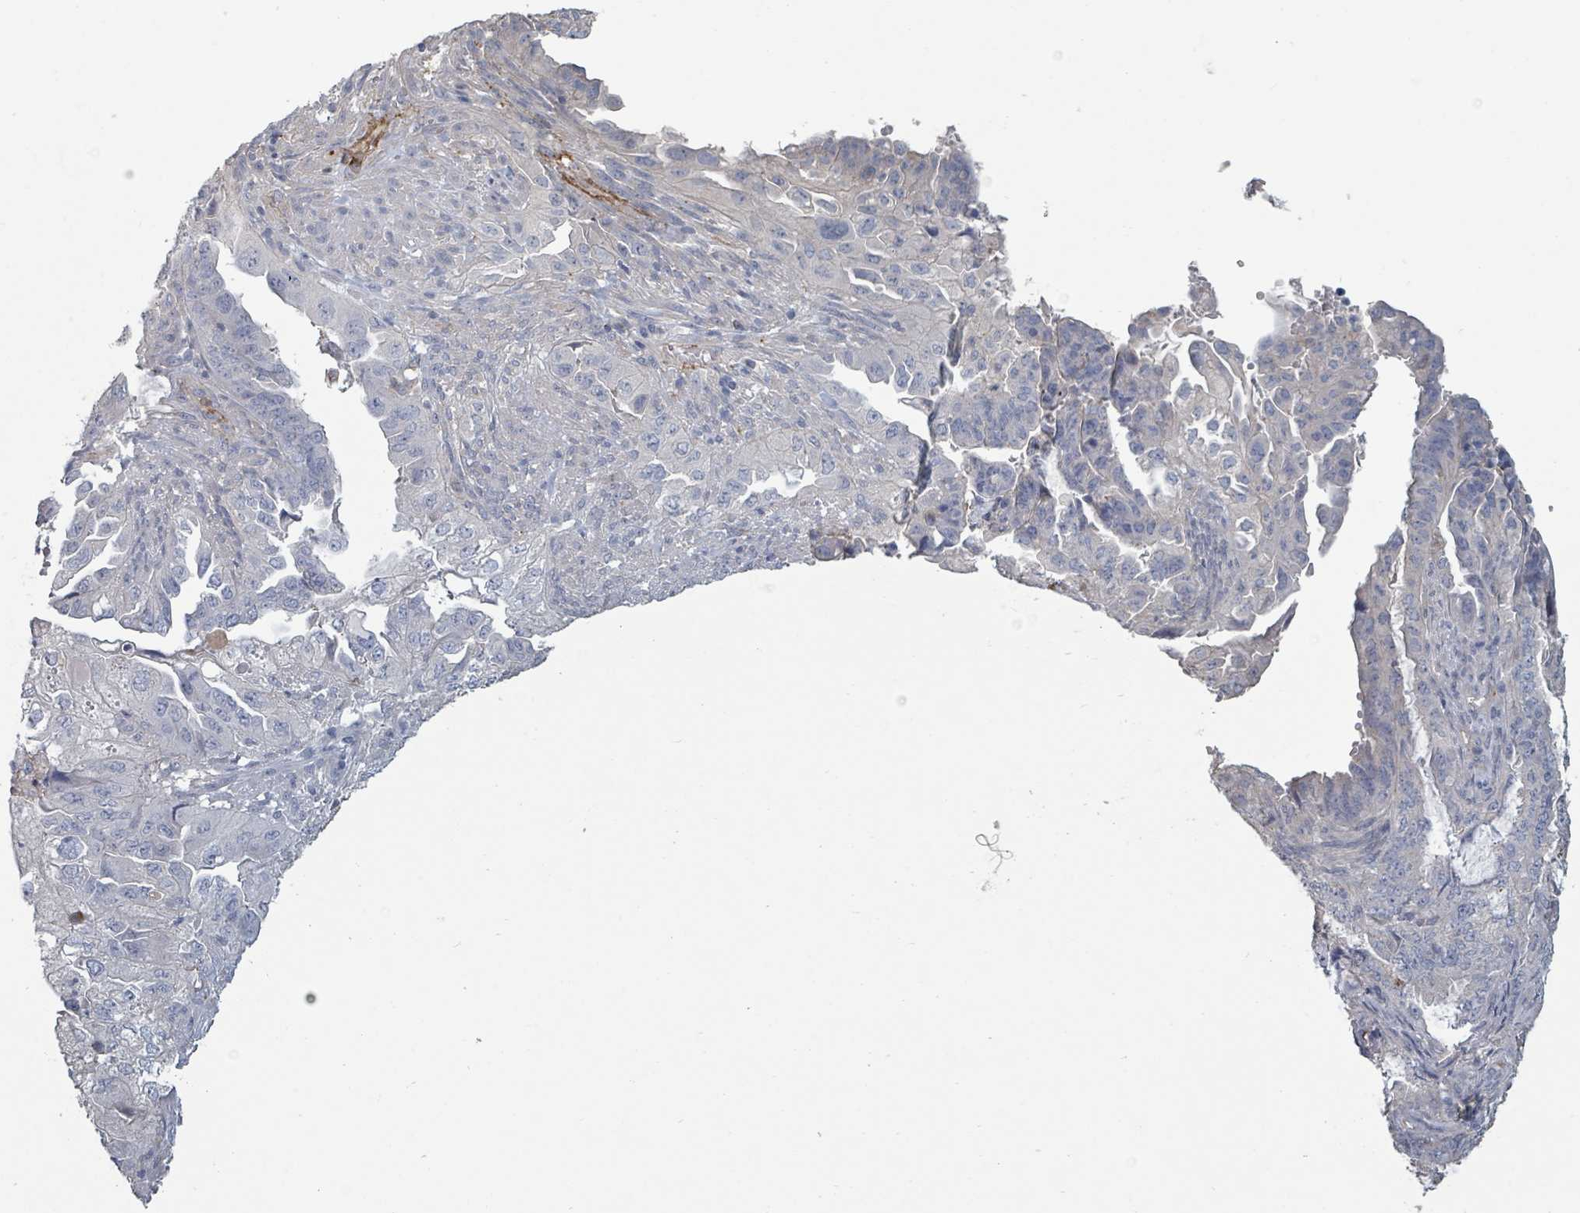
{"staining": {"intensity": "negative", "quantity": "none", "location": "none"}, "tissue": "endometrial cancer", "cell_type": "Tumor cells", "image_type": "cancer", "snomed": [{"axis": "morphology", "description": "Adenocarcinoma, NOS"}, {"axis": "topography", "description": "Endometrium"}], "caption": "An IHC micrograph of adenocarcinoma (endometrial) is shown. There is no staining in tumor cells of adenocarcinoma (endometrial).", "gene": "PLAUR", "patient": {"sex": "female", "age": 51}}